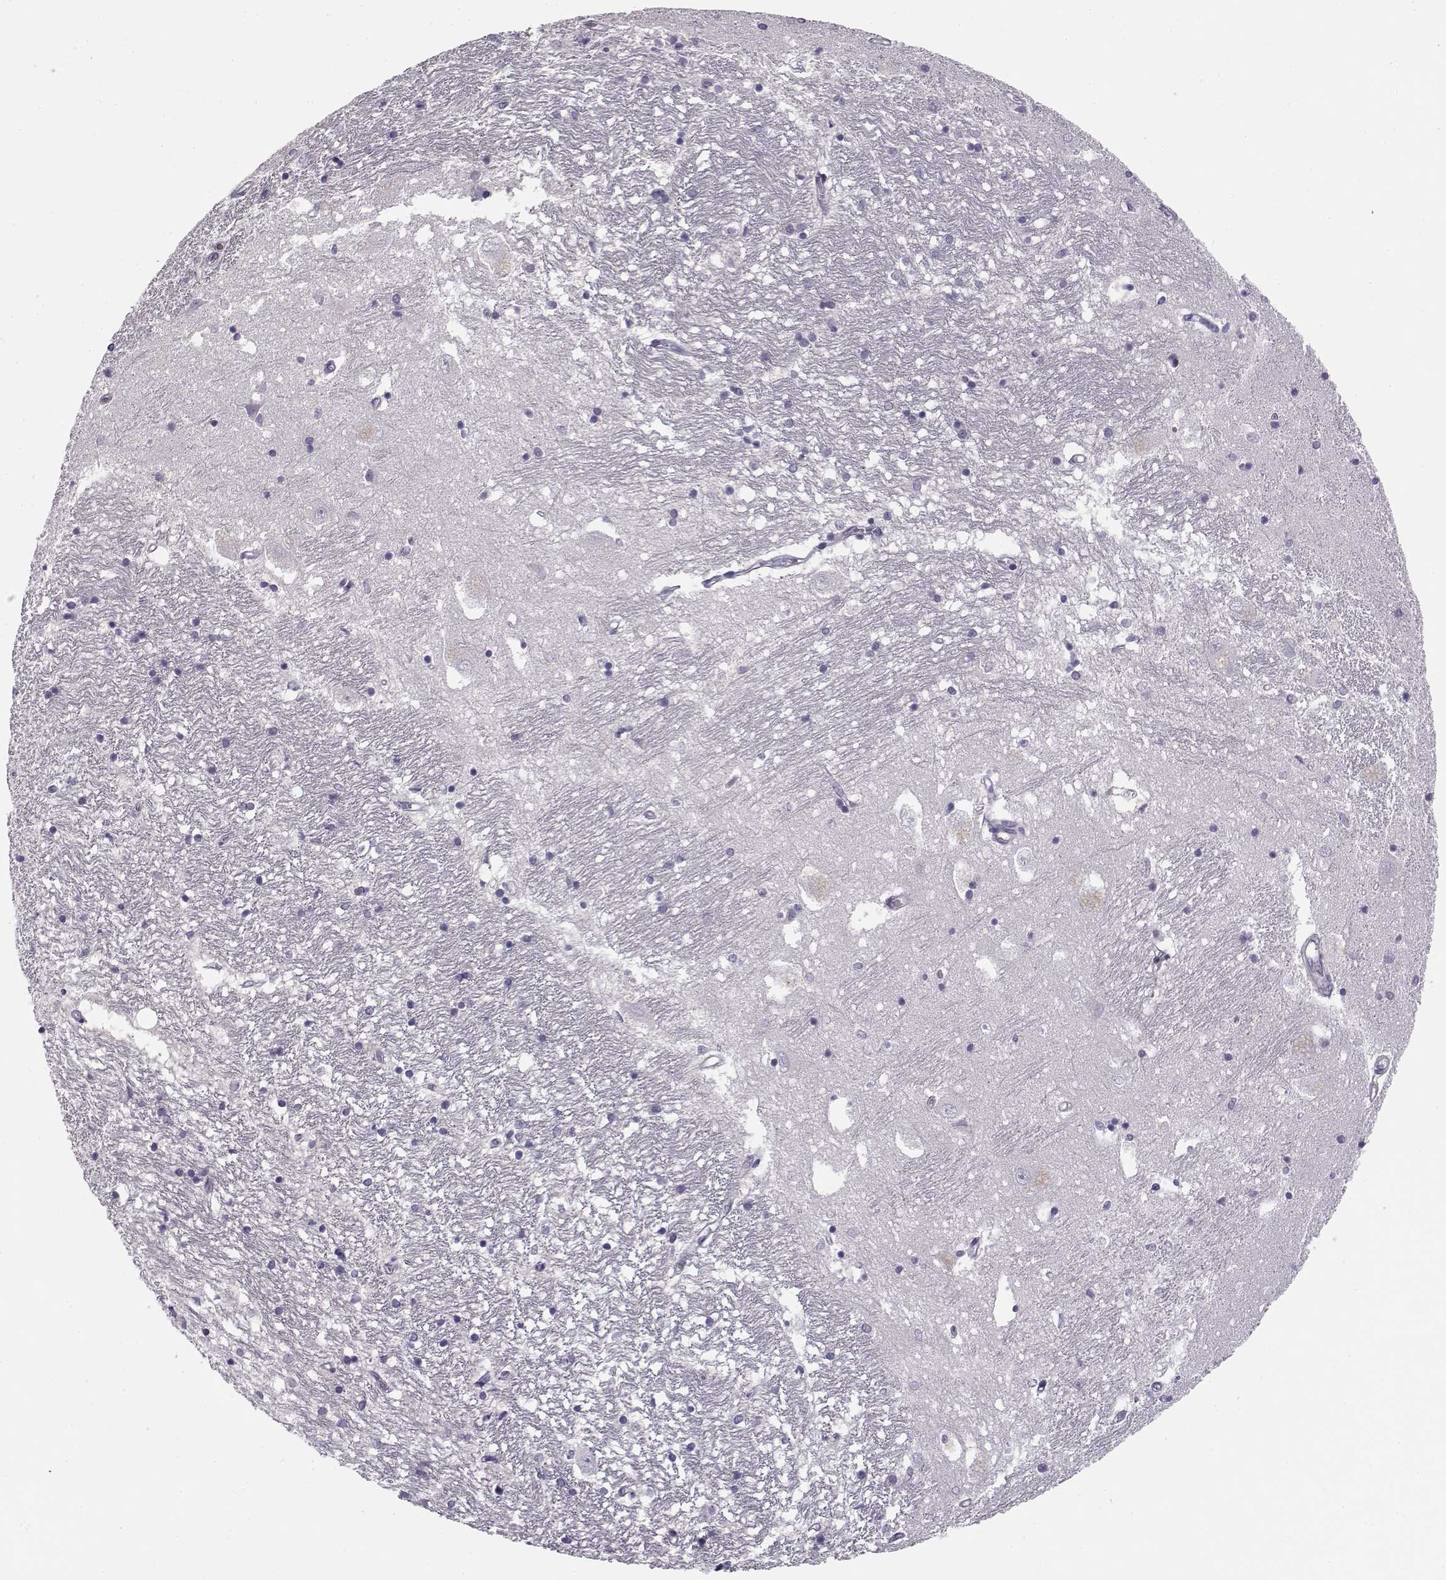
{"staining": {"intensity": "negative", "quantity": "none", "location": "none"}, "tissue": "caudate", "cell_type": "Glial cells", "image_type": "normal", "snomed": [{"axis": "morphology", "description": "Normal tissue, NOS"}, {"axis": "topography", "description": "Lateral ventricle wall"}], "caption": "DAB (3,3'-diaminobenzidine) immunohistochemical staining of normal human caudate shows no significant staining in glial cells.", "gene": "C16orf86", "patient": {"sex": "female", "age": 71}}